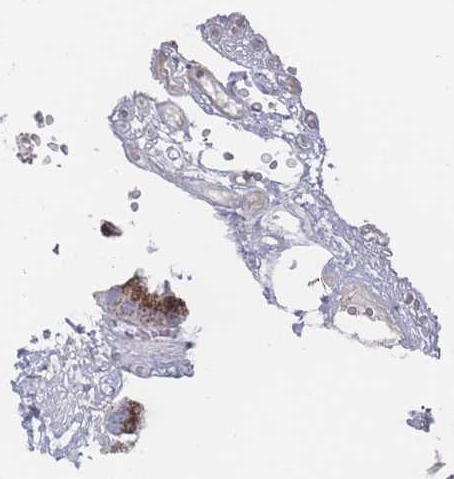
{"staining": {"intensity": "moderate", "quantity": "25%-75%", "location": "cytoplasmic/membranous"}, "tissue": "gallbladder", "cell_type": "Glandular cells", "image_type": "normal", "snomed": [{"axis": "morphology", "description": "Normal tissue, NOS"}, {"axis": "topography", "description": "Gallbladder"}], "caption": "Immunohistochemical staining of benign gallbladder shows moderate cytoplasmic/membranous protein staining in approximately 25%-75% of glandular cells.", "gene": "PEX14", "patient": {"sex": "female", "age": 61}}